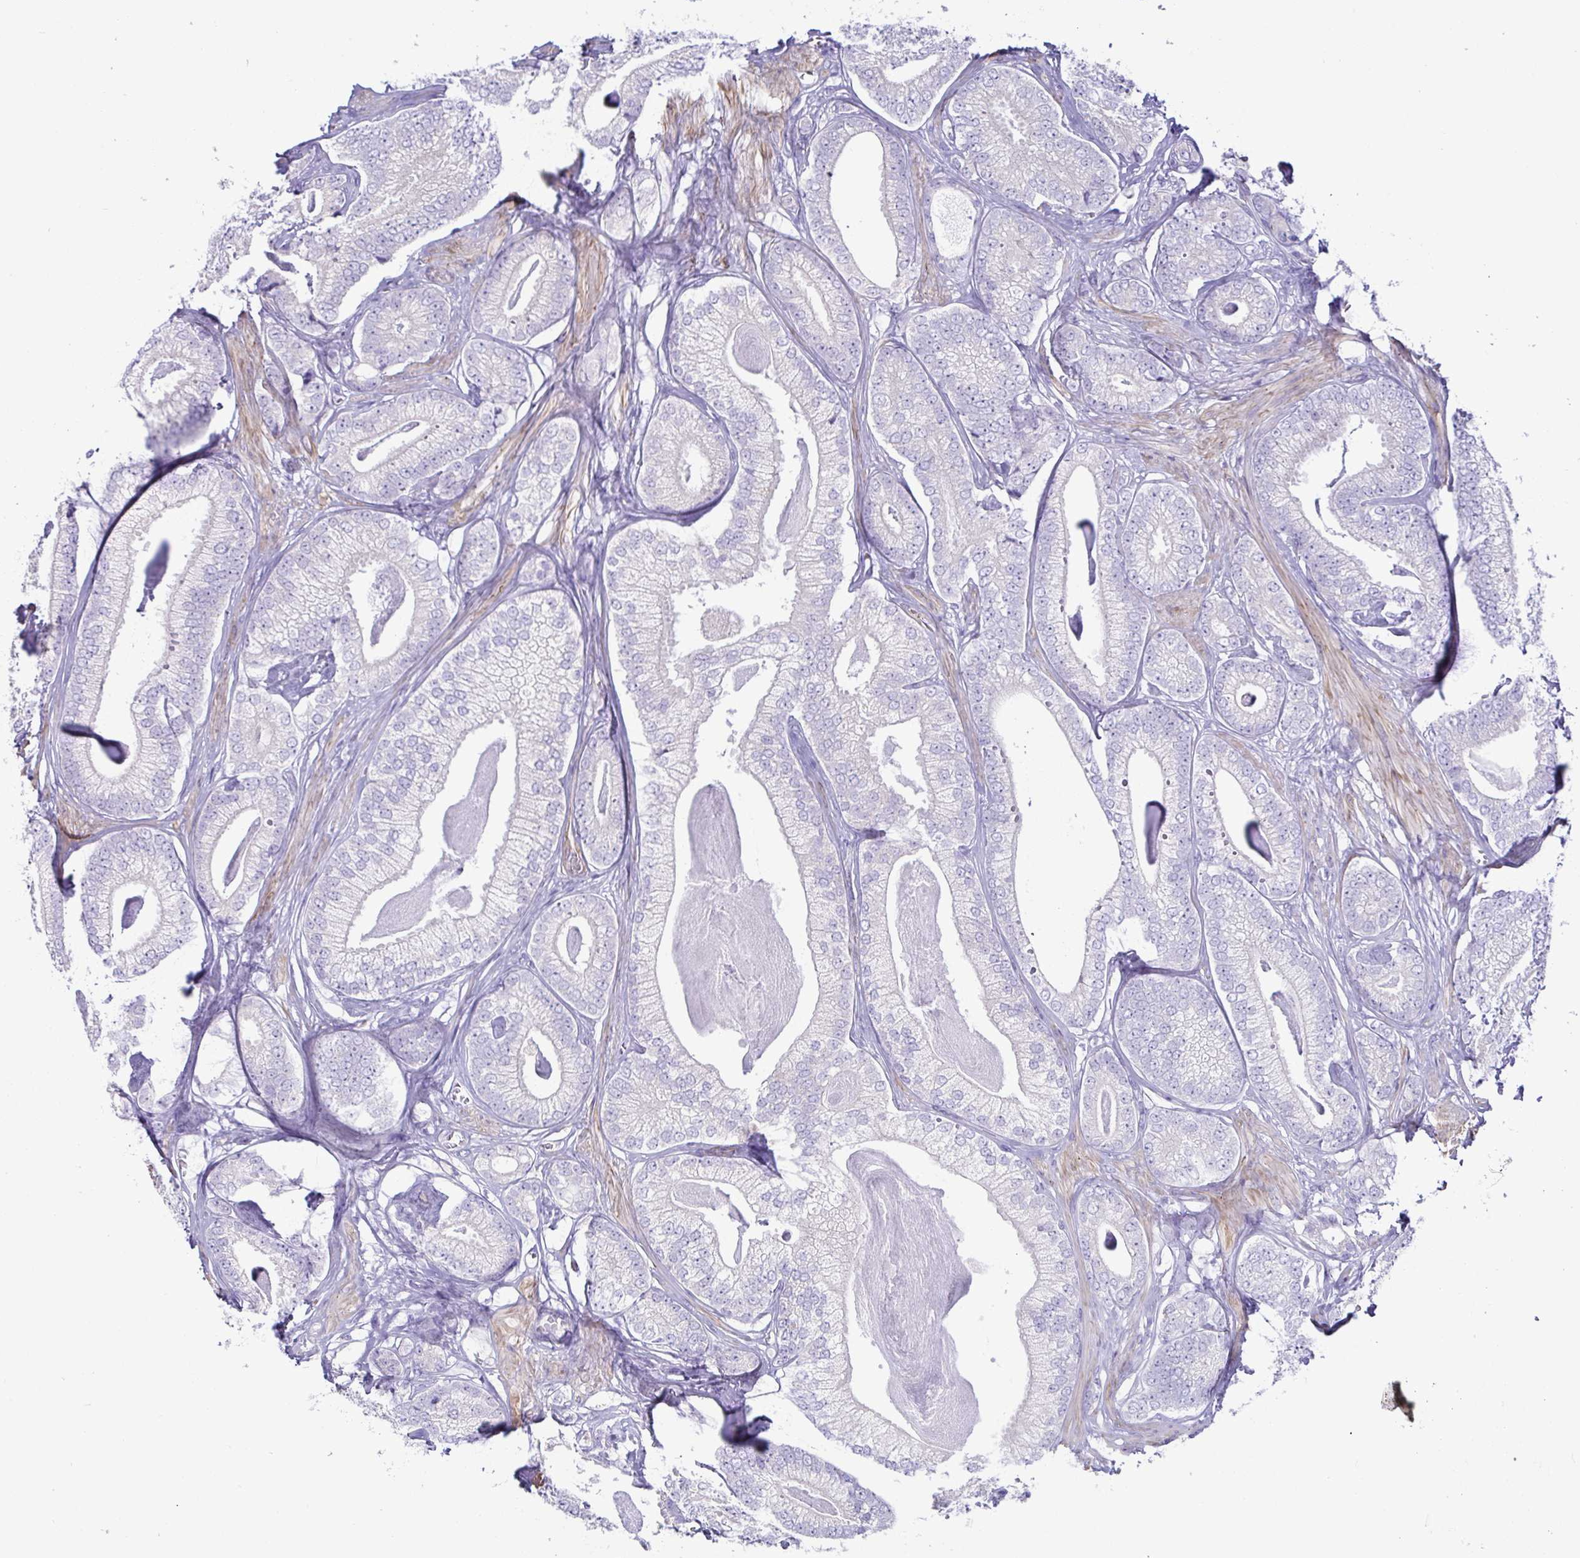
{"staining": {"intensity": "negative", "quantity": "none", "location": "none"}, "tissue": "prostate cancer", "cell_type": "Tumor cells", "image_type": "cancer", "snomed": [{"axis": "morphology", "description": "Adenocarcinoma, Low grade"}, {"axis": "topography", "description": "Prostate"}], "caption": "Human prostate cancer (low-grade adenocarcinoma) stained for a protein using immunohistochemistry displays no positivity in tumor cells.", "gene": "MED11", "patient": {"sex": "male", "age": 63}}